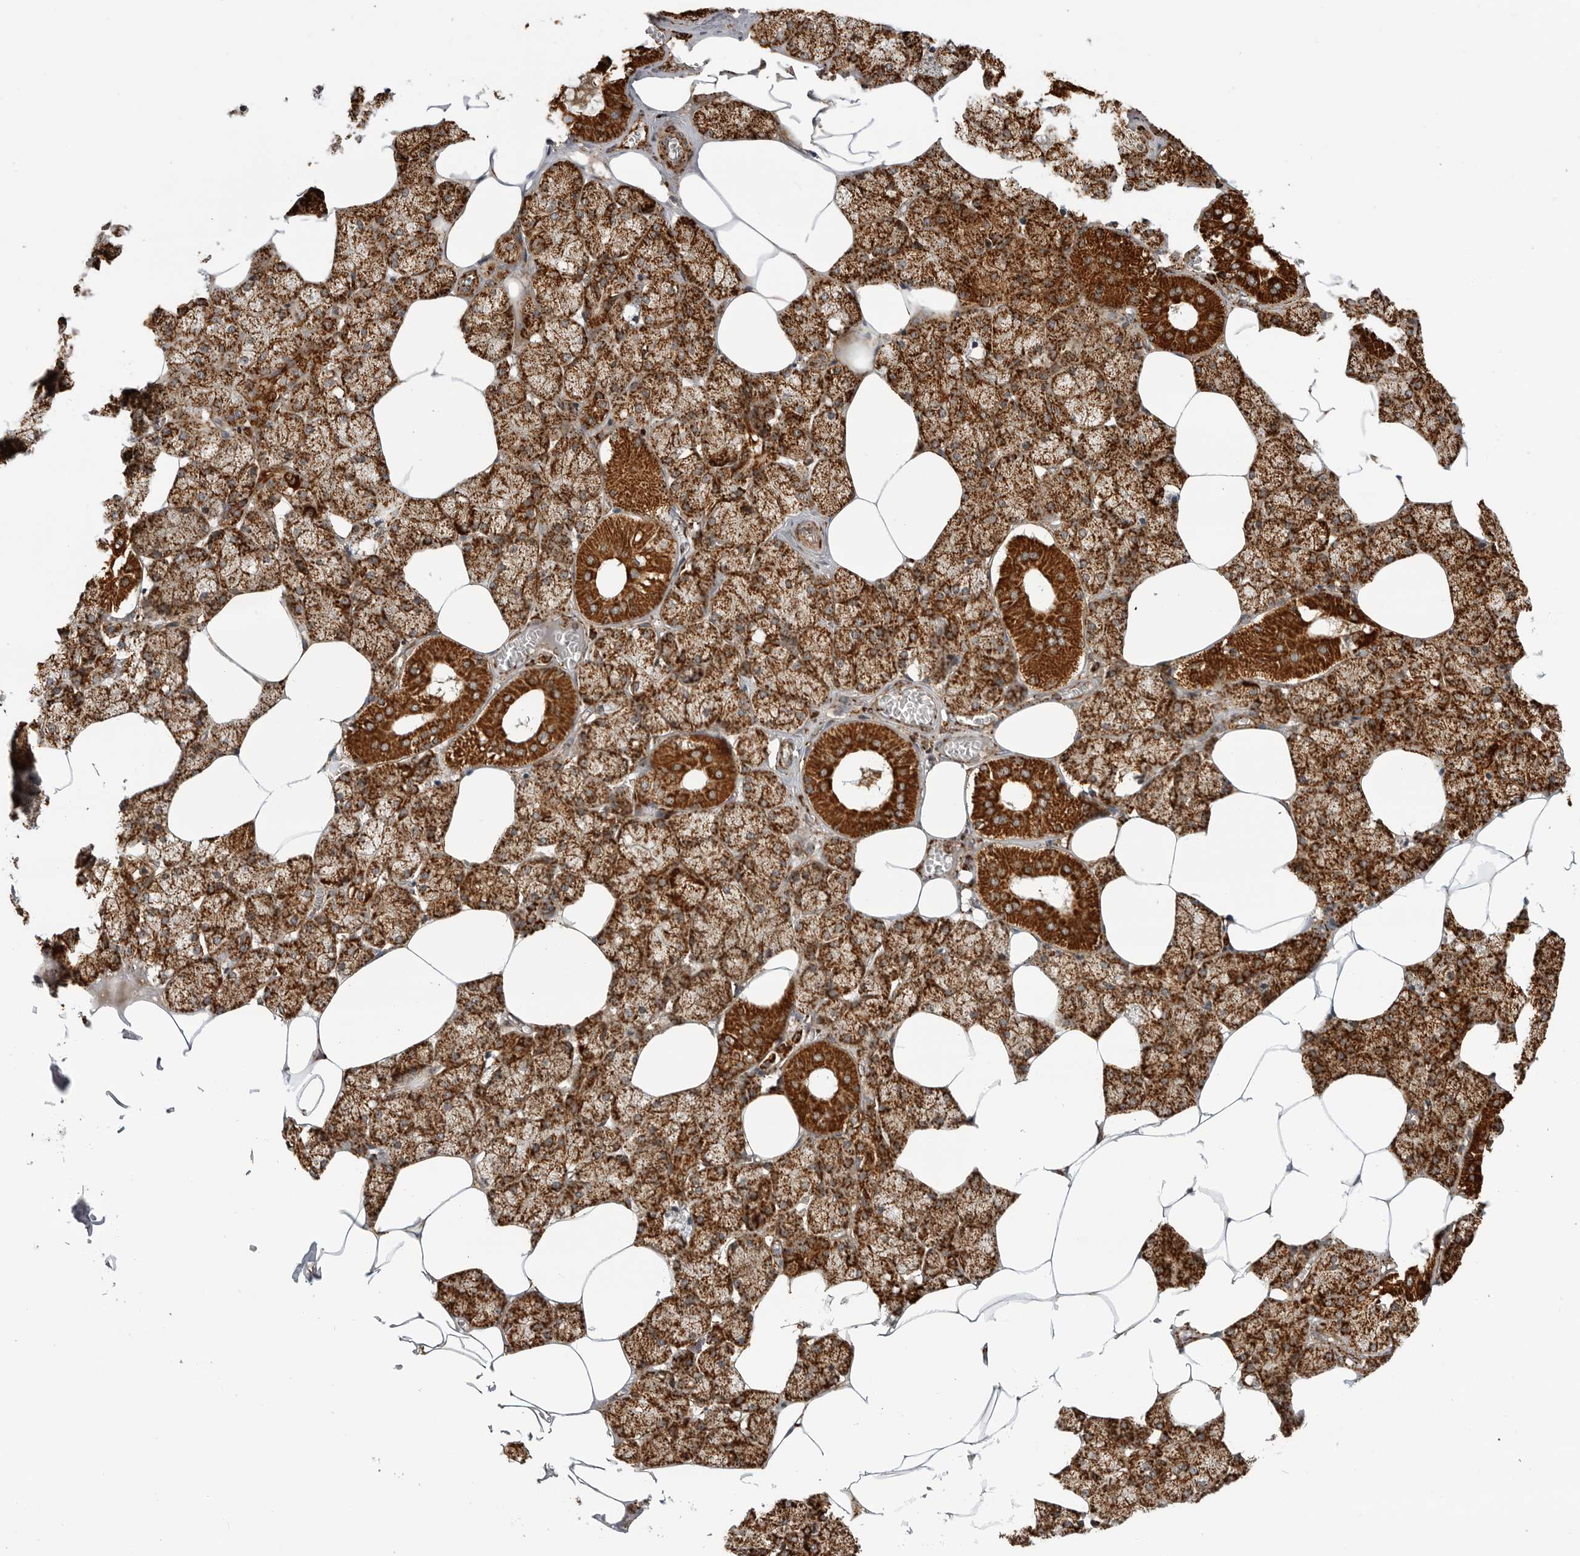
{"staining": {"intensity": "strong", "quantity": ">75%", "location": "cytoplasmic/membranous"}, "tissue": "salivary gland", "cell_type": "Glandular cells", "image_type": "normal", "snomed": [{"axis": "morphology", "description": "Normal tissue, NOS"}, {"axis": "topography", "description": "Salivary gland"}], "caption": "Salivary gland stained with DAB immunohistochemistry shows high levels of strong cytoplasmic/membranous staining in approximately >75% of glandular cells.", "gene": "BMP2K", "patient": {"sex": "male", "age": 62}}